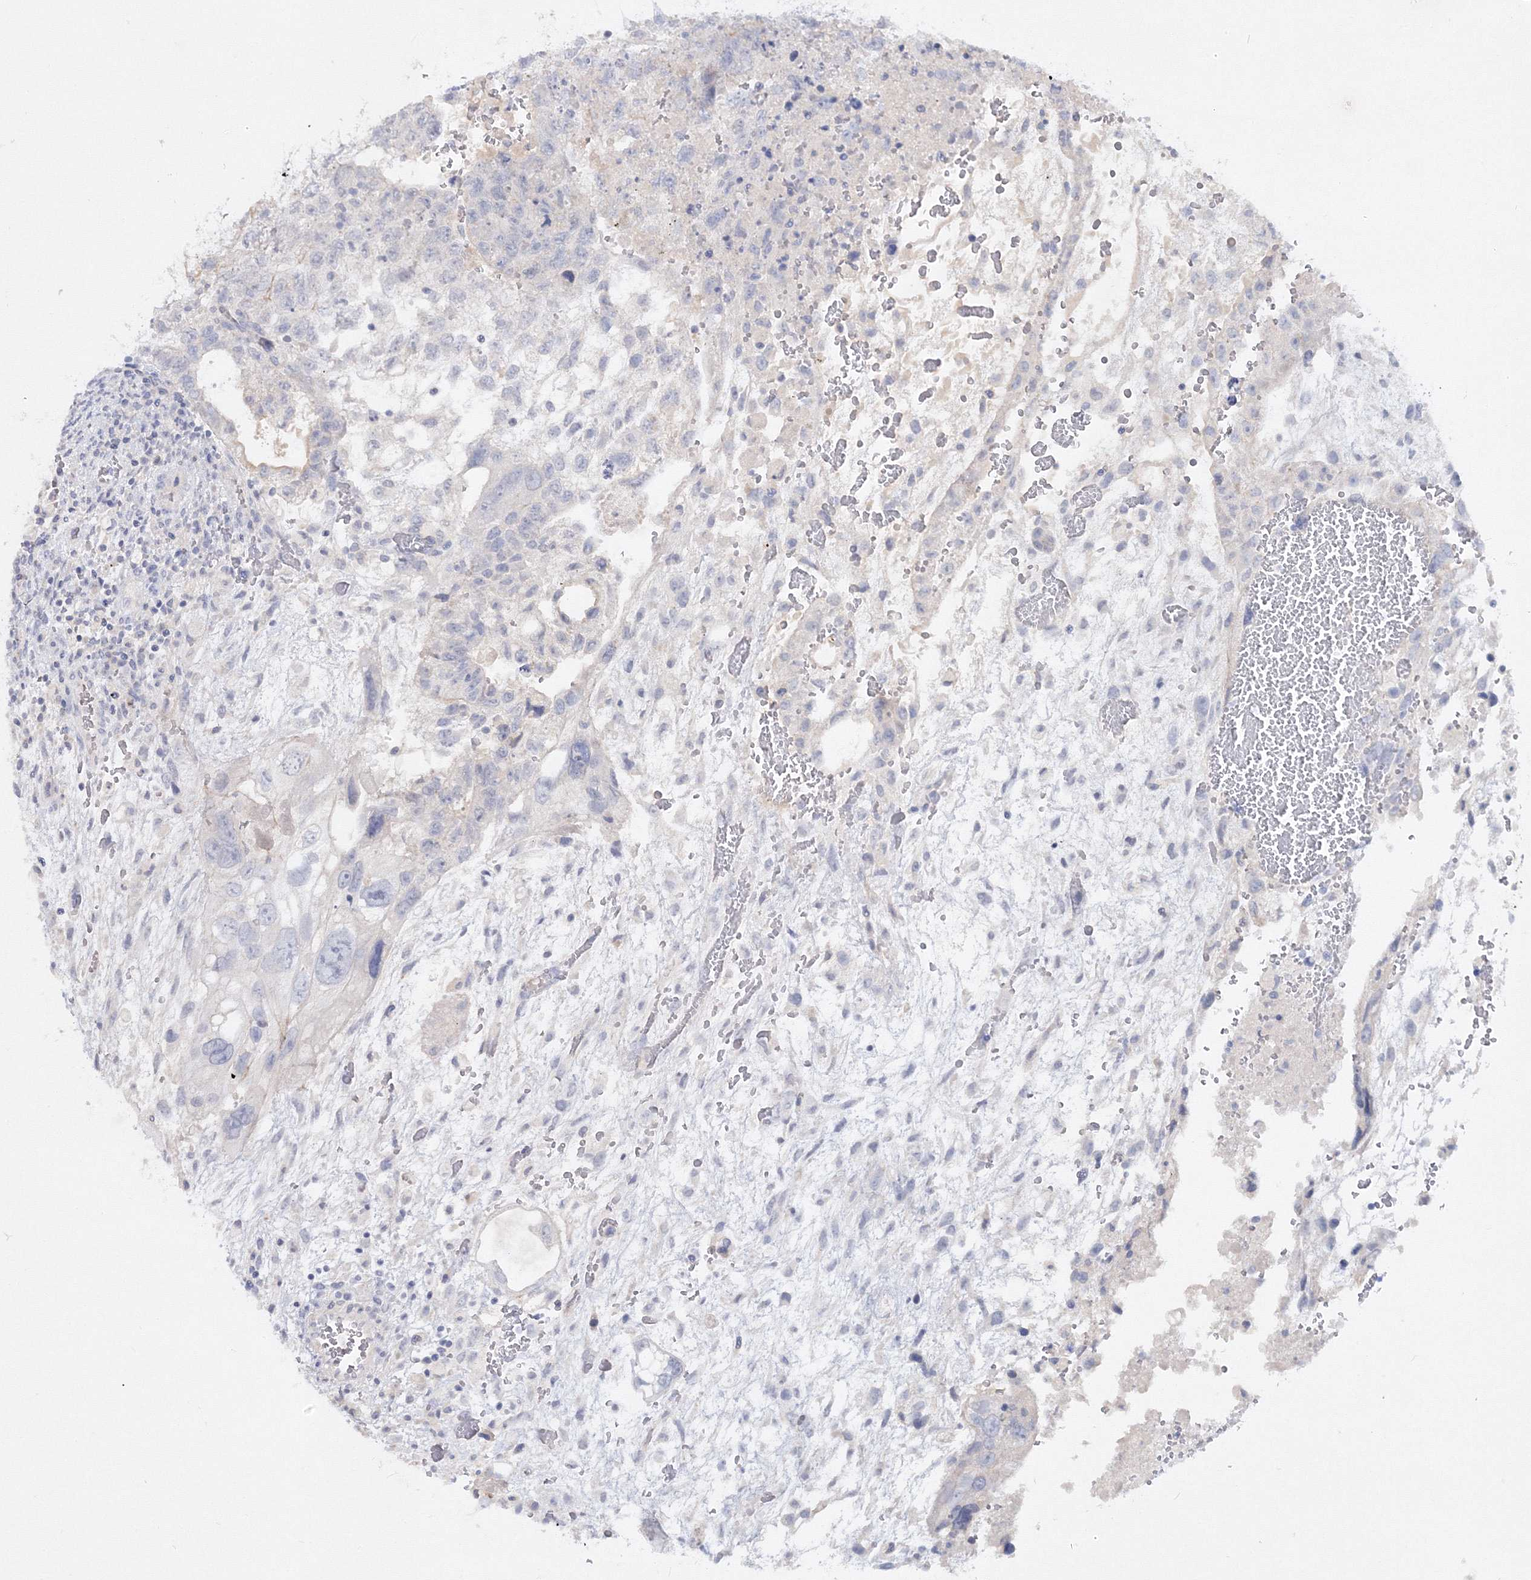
{"staining": {"intensity": "negative", "quantity": "none", "location": "none"}, "tissue": "testis cancer", "cell_type": "Tumor cells", "image_type": "cancer", "snomed": [{"axis": "morphology", "description": "Carcinoma, Embryonal, NOS"}, {"axis": "topography", "description": "Testis"}], "caption": "Histopathology image shows no significant protein expression in tumor cells of embryonal carcinoma (testis). (Stains: DAB (3,3'-diaminobenzidine) IHC with hematoxylin counter stain, Microscopy: brightfield microscopy at high magnification).", "gene": "NEU4", "patient": {"sex": "male", "age": 36}}